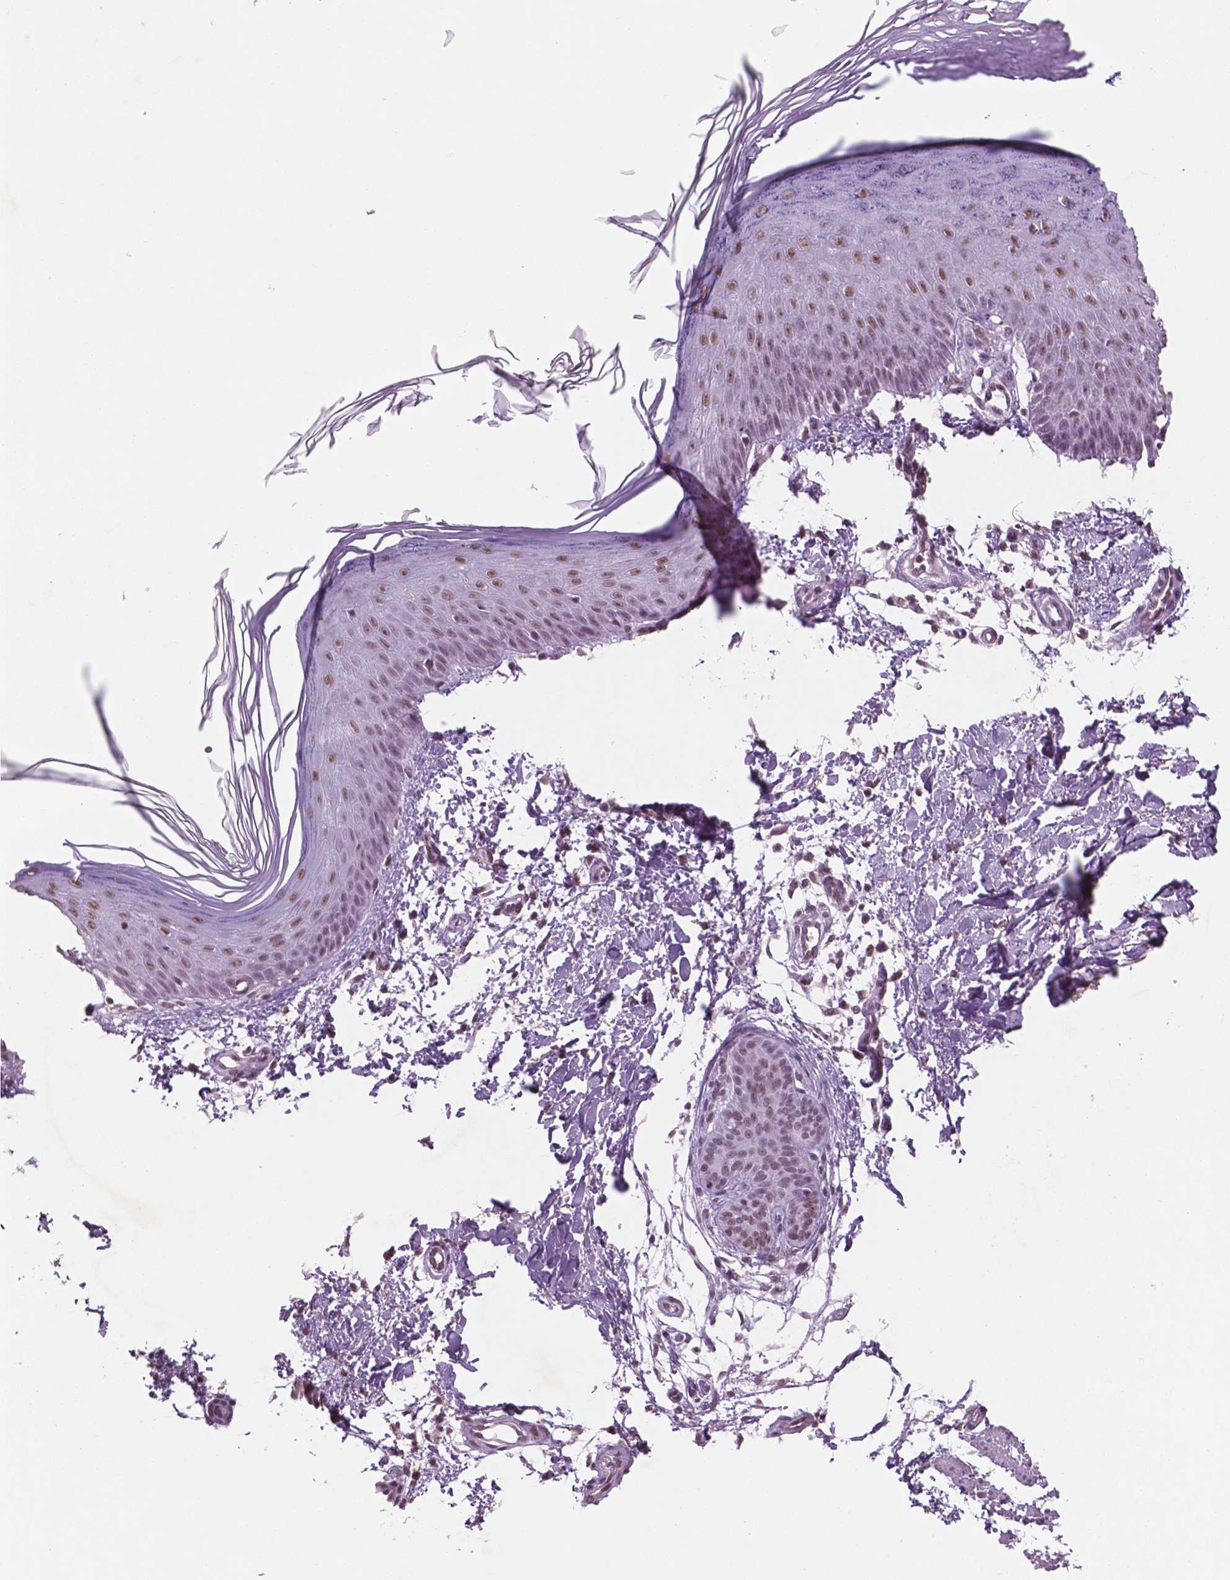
{"staining": {"intensity": "moderate", "quantity": ">75%", "location": "nuclear"}, "tissue": "skin", "cell_type": "Fibroblasts", "image_type": "normal", "snomed": [{"axis": "morphology", "description": "Normal tissue, NOS"}, {"axis": "topography", "description": "Skin"}], "caption": "Immunohistochemistry staining of benign skin, which demonstrates medium levels of moderate nuclear positivity in about >75% of fibroblasts indicating moderate nuclear protein expression. The staining was performed using DAB (brown) for protein detection and nuclei were counterstained in hematoxylin (blue).", "gene": "CTR9", "patient": {"sex": "female", "age": 62}}